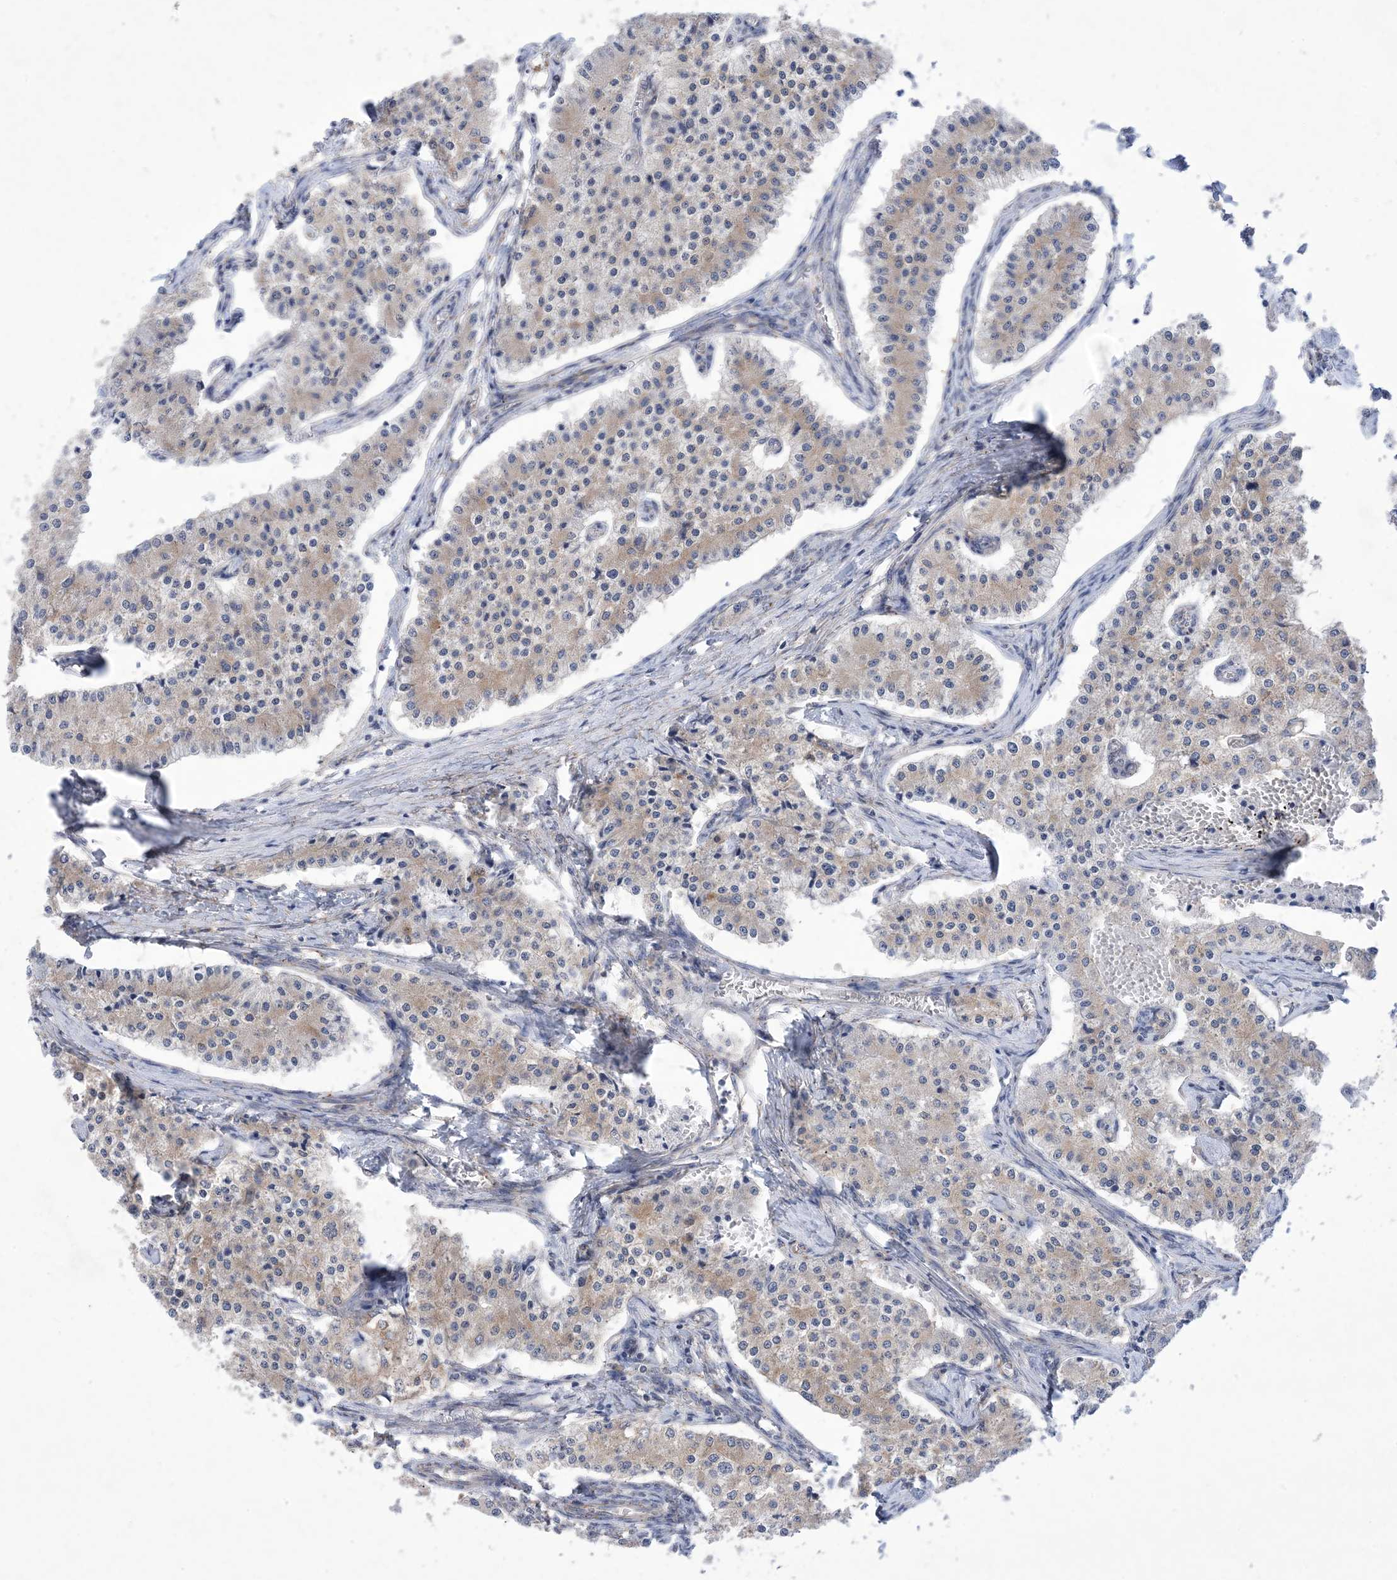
{"staining": {"intensity": "weak", "quantity": ">75%", "location": "cytoplasmic/membranous"}, "tissue": "carcinoid", "cell_type": "Tumor cells", "image_type": "cancer", "snomed": [{"axis": "morphology", "description": "Carcinoid, malignant, NOS"}, {"axis": "topography", "description": "Colon"}], "caption": "Immunohistochemistry of human carcinoid (malignant) demonstrates low levels of weak cytoplasmic/membranous staining in approximately >75% of tumor cells. (DAB IHC with brightfield microscopy, high magnification).", "gene": "EHBP1", "patient": {"sex": "female", "age": 52}}